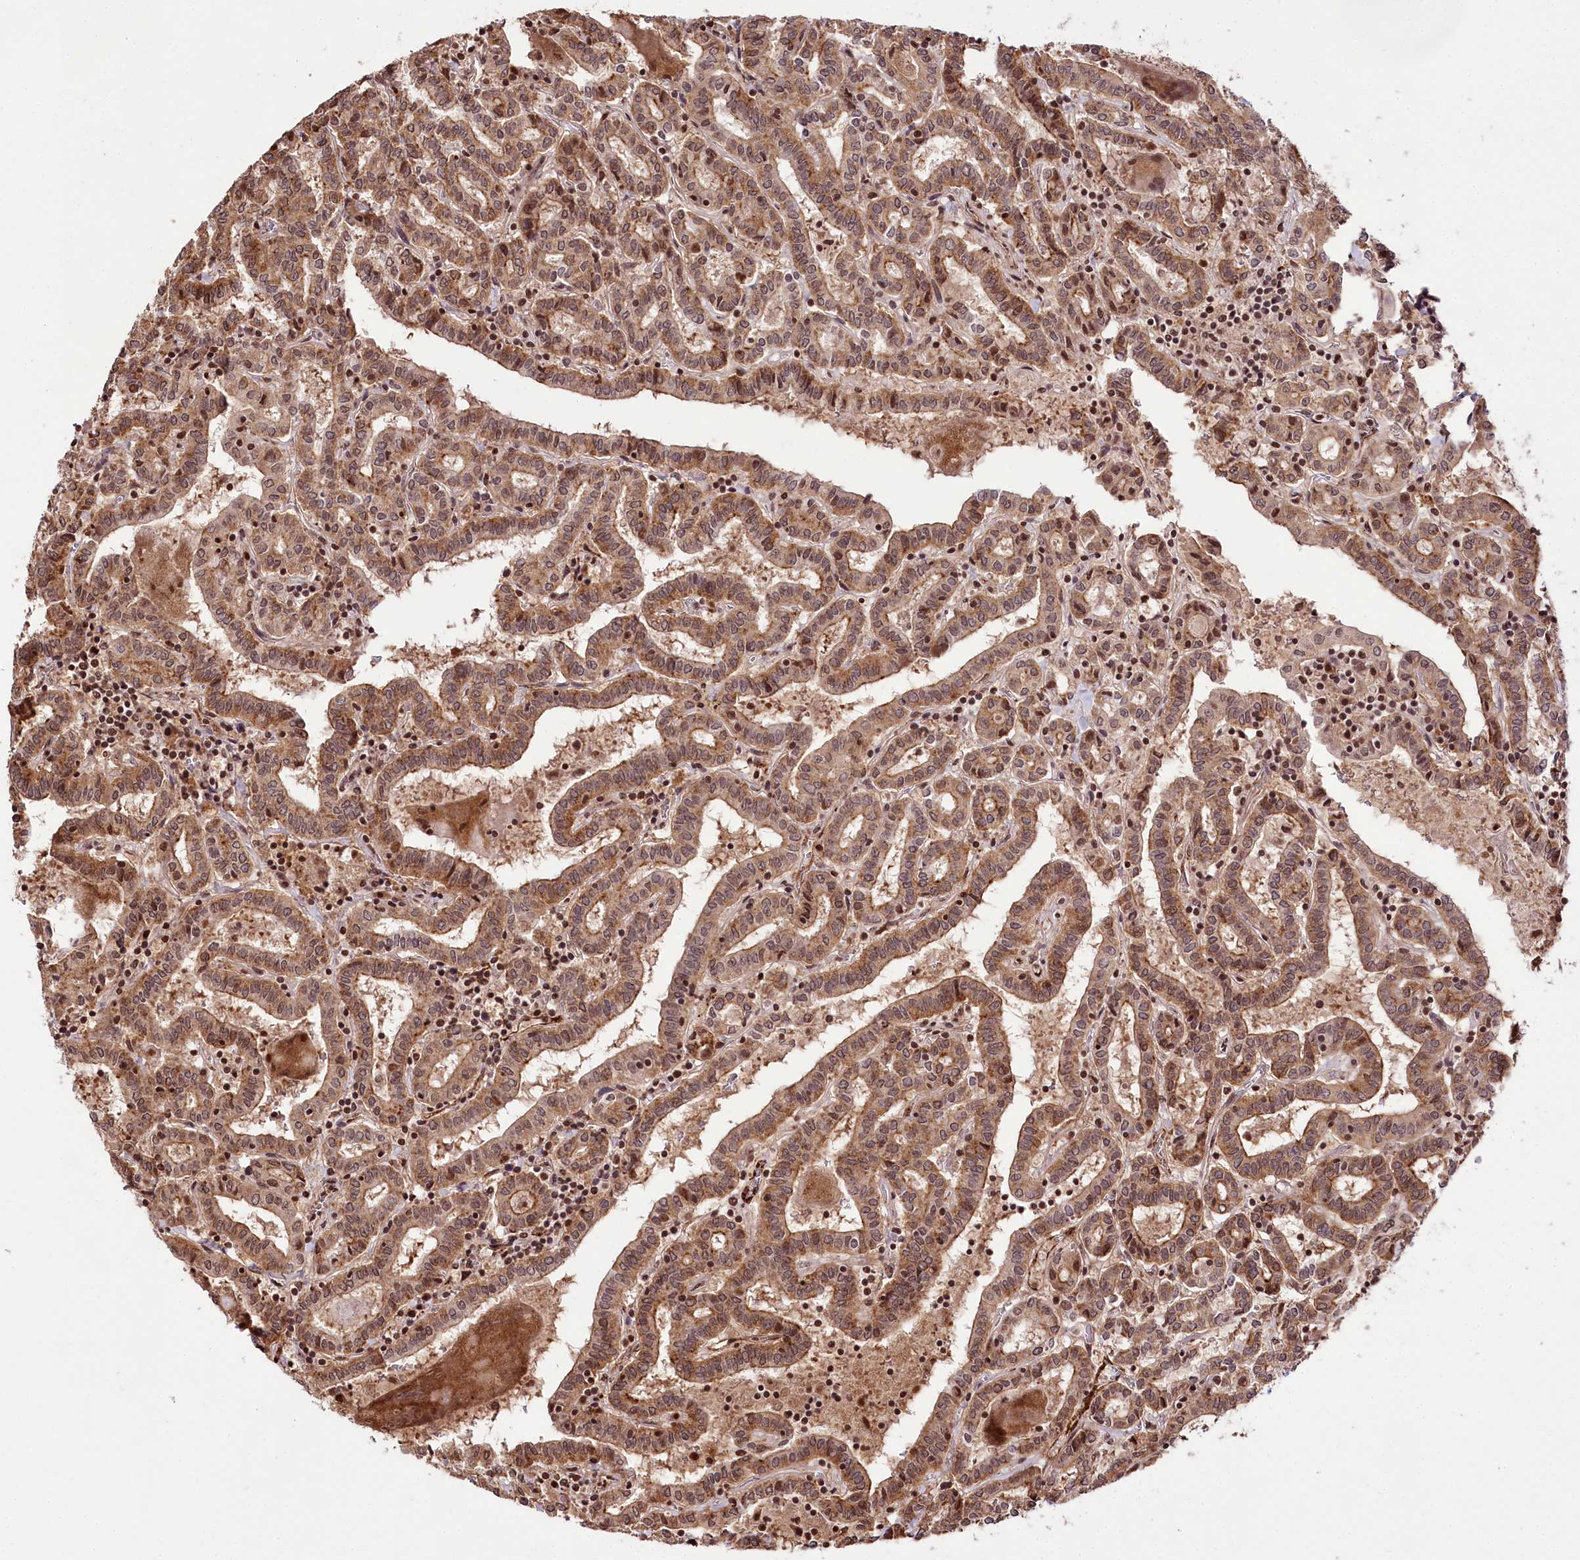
{"staining": {"intensity": "moderate", "quantity": ">75%", "location": "cytoplasmic/membranous,nuclear"}, "tissue": "thyroid cancer", "cell_type": "Tumor cells", "image_type": "cancer", "snomed": [{"axis": "morphology", "description": "Papillary adenocarcinoma, NOS"}, {"axis": "topography", "description": "Thyroid gland"}], "caption": "Brown immunohistochemical staining in thyroid cancer reveals moderate cytoplasmic/membranous and nuclear positivity in about >75% of tumor cells.", "gene": "HOXC8", "patient": {"sex": "female", "age": 72}}